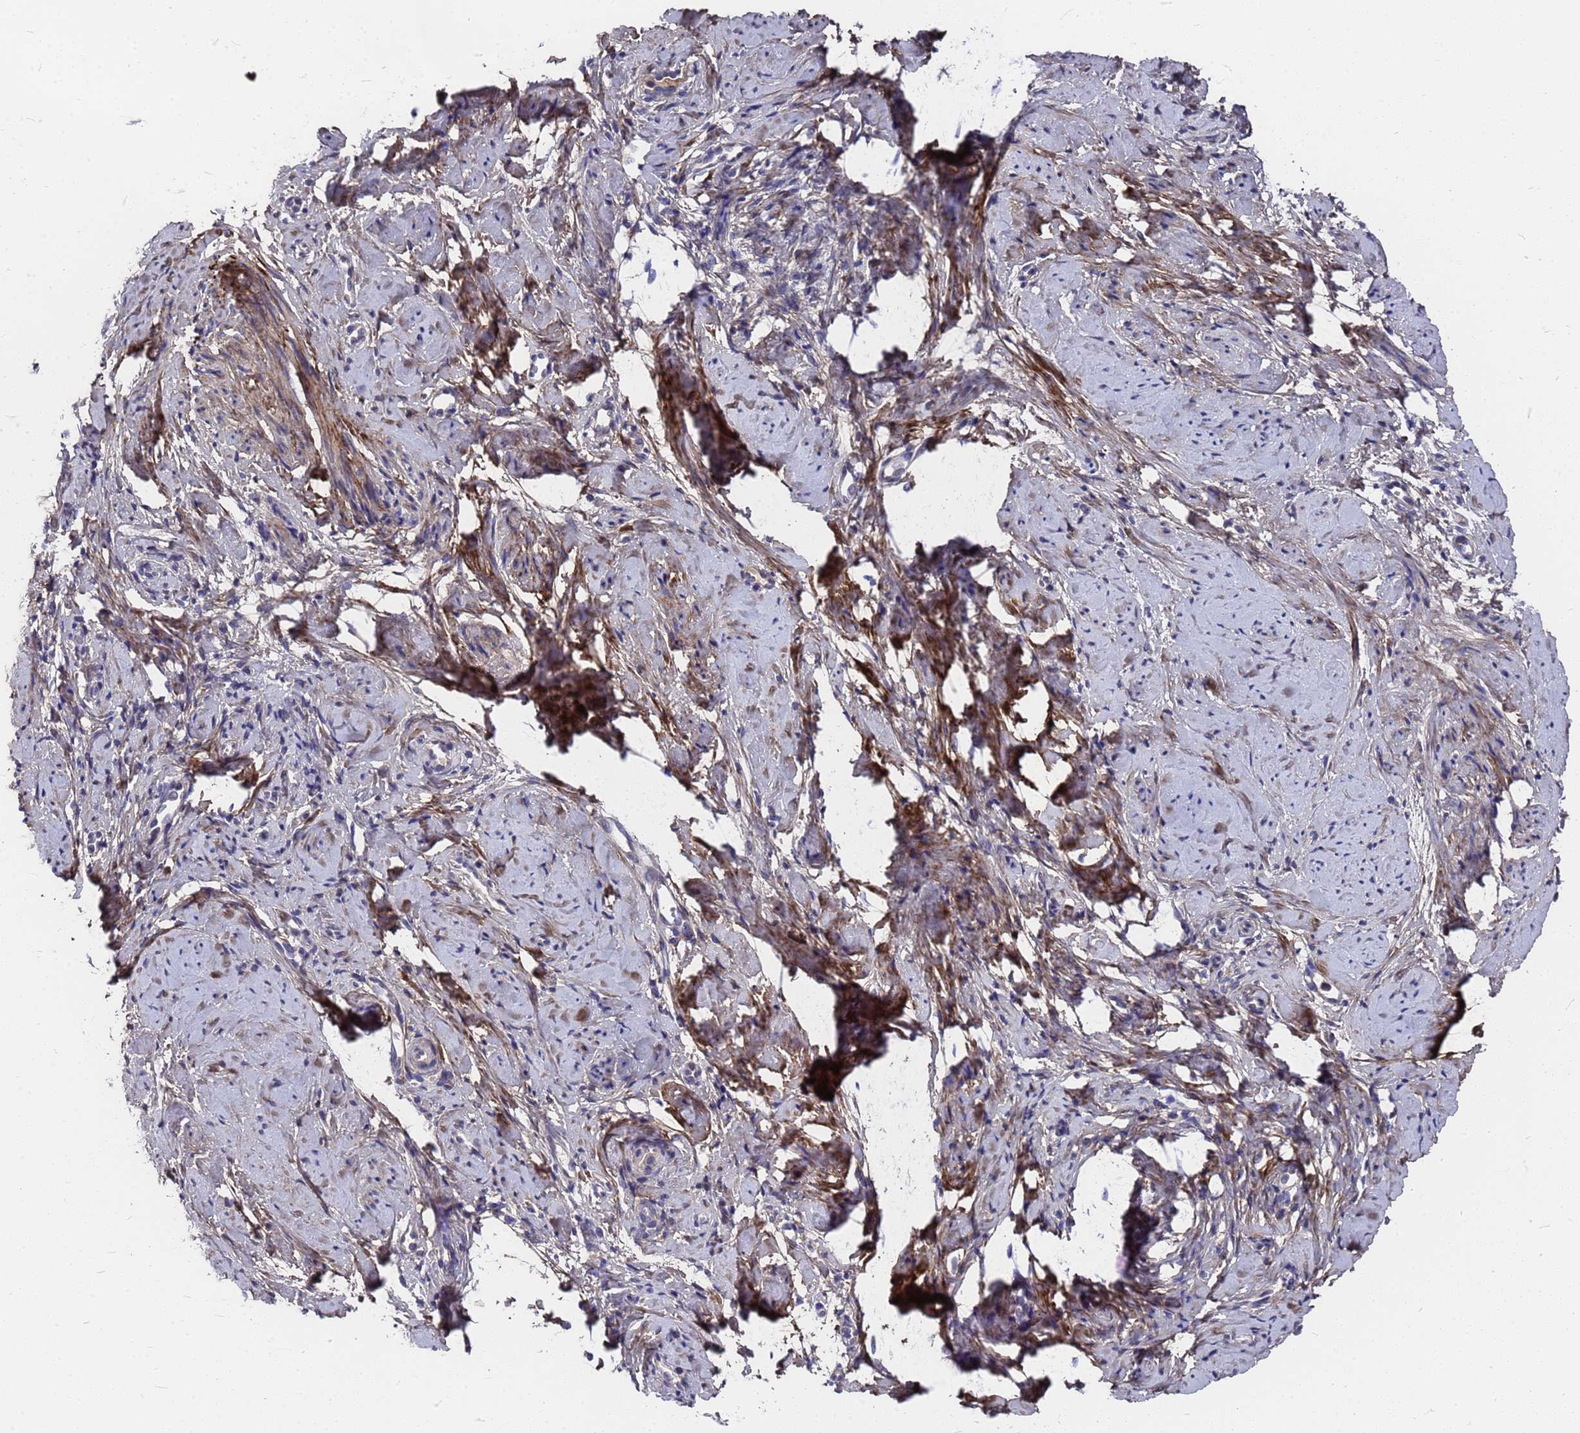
{"staining": {"intensity": "negative", "quantity": "none", "location": "none"}, "tissue": "cervix", "cell_type": "Glandular cells", "image_type": "normal", "snomed": [{"axis": "morphology", "description": "Normal tissue, NOS"}, {"axis": "topography", "description": "Cervix"}], "caption": "Human cervix stained for a protein using immunohistochemistry (IHC) exhibits no positivity in glandular cells.", "gene": "ZNF717", "patient": {"sex": "female", "age": 57}}